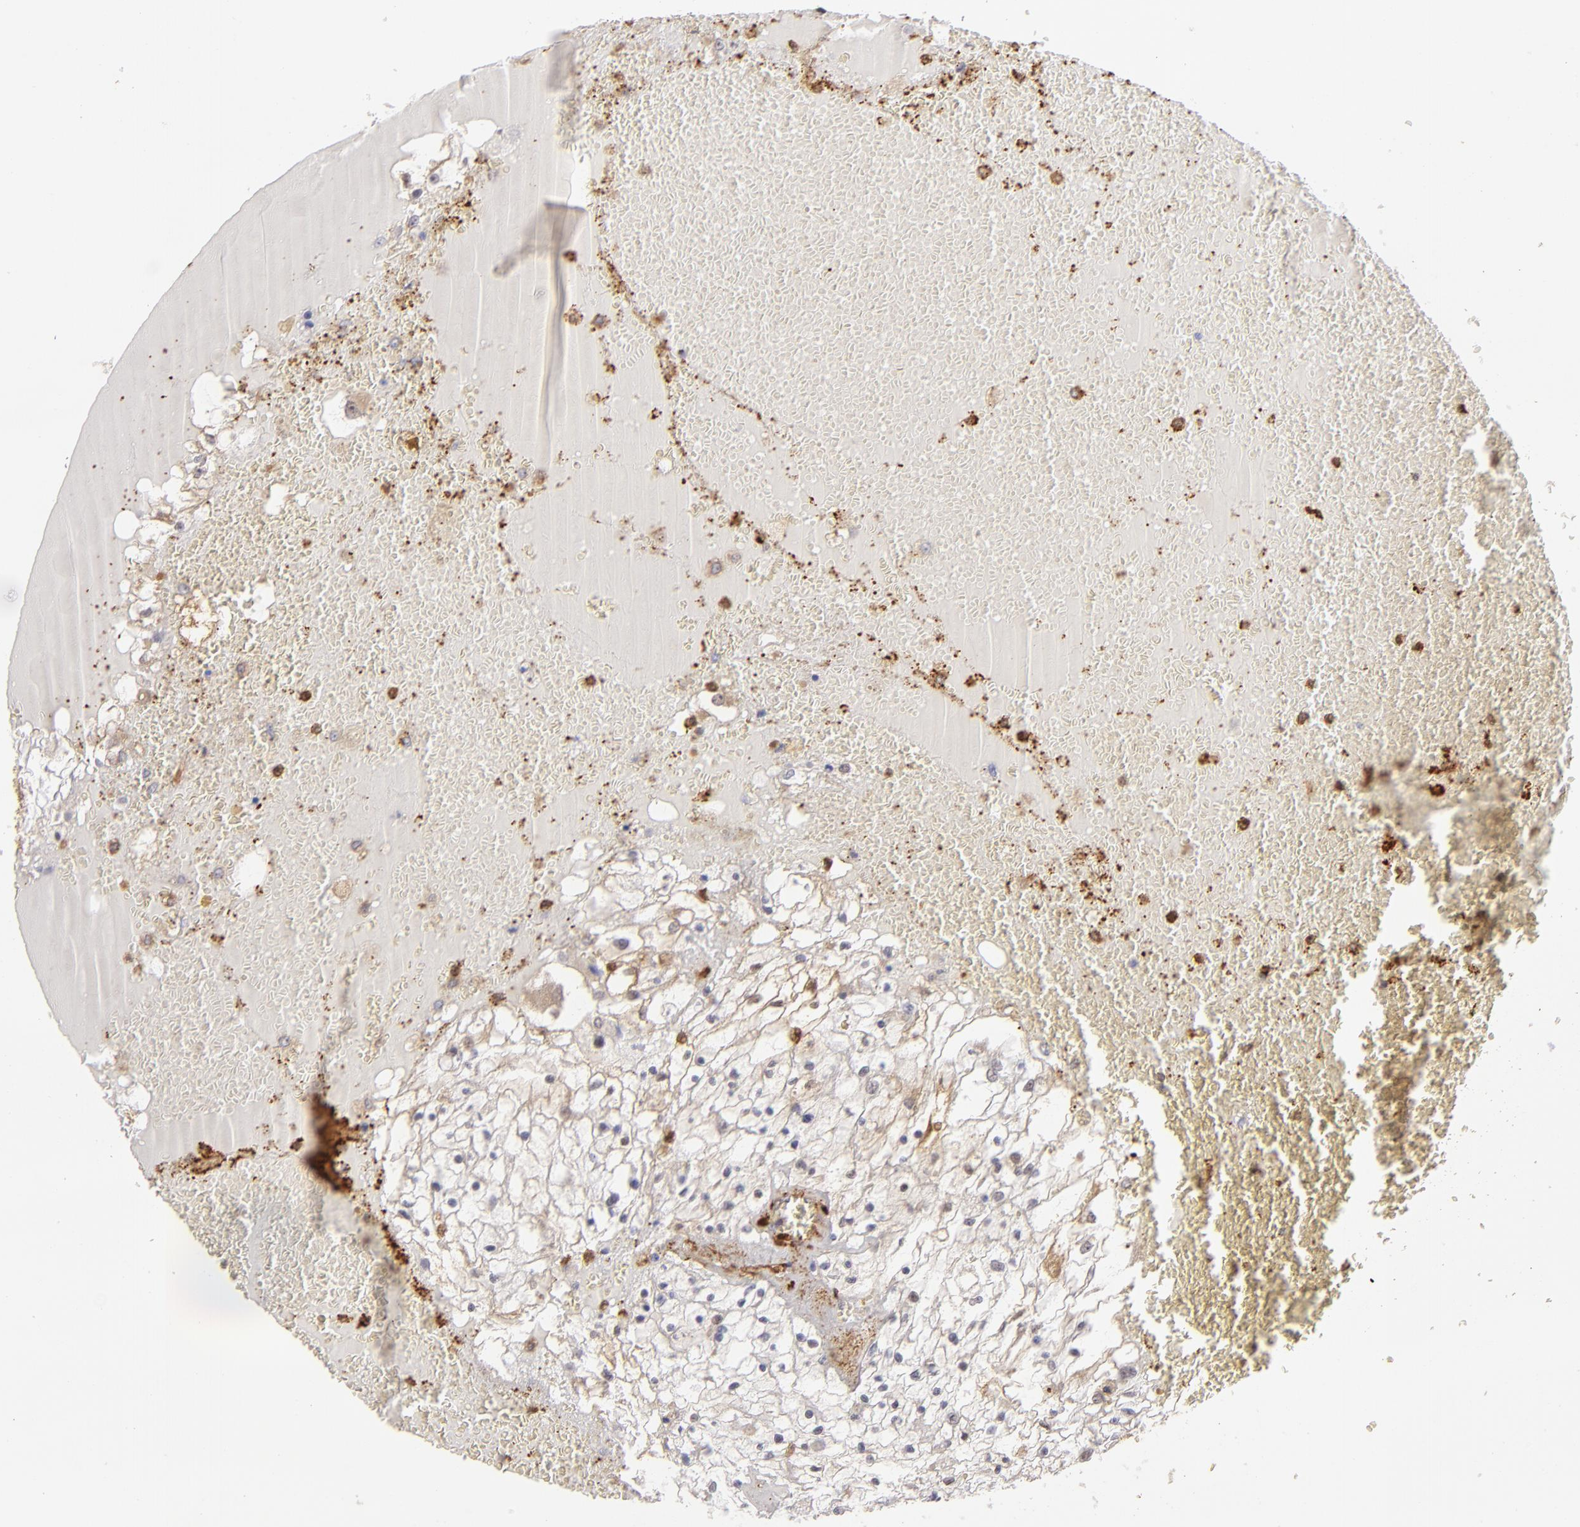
{"staining": {"intensity": "weak", "quantity": ">75%", "location": "cytoplasmic/membranous"}, "tissue": "renal cancer", "cell_type": "Tumor cells", "image_type": "cancer", "snomed": [{"axis": "morphology", "description": "Adenocarcinoma, NOS"}, {"axis": "topography", "description": "Kidney"}], "caption": "This photomicrograph exhibits IHC staining of renal cancer (adenocarcinoma), with low weak cytoplasmic/membranous positivity in approximately >75% of tumor cells.", "gene": "VCL", "patient": {"sex": "male", "age": 61}}